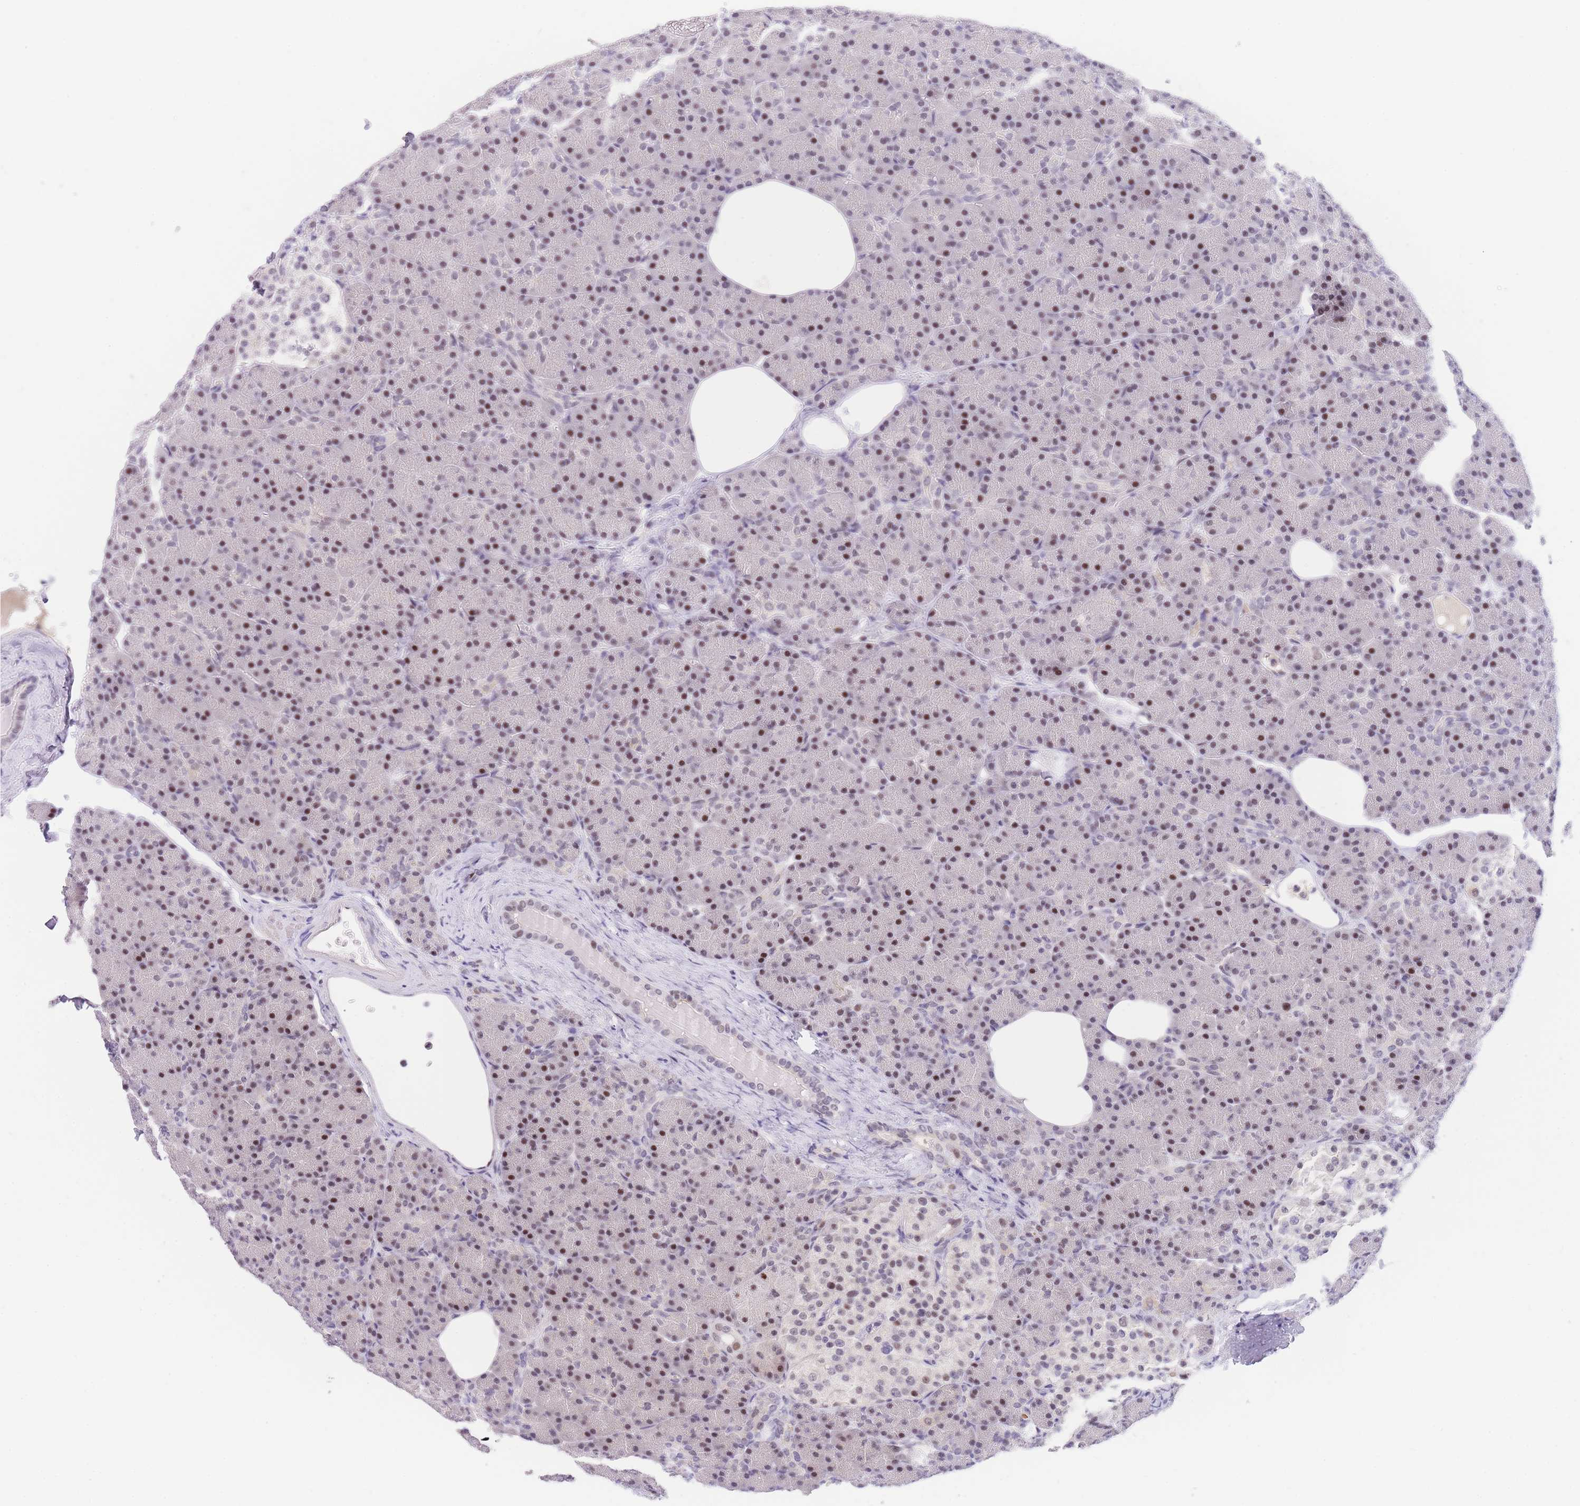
{"staining": {"intensity": "weak", "quantity": "25%-75%", "location": "nuclear"}, "tissue": "pancreas", "cell_type": "Exocrine glandular cells", "image_type": "normal", "snomed": [{"axis": "morphology", "description": "Normal tissue, NOS"}, {"axis": "topography", "description": "Pancreas"}], "caption": "Immunohistochemistry (IHC) staining of normal pancreas, which reveals low levels of weak nuclear staining in approximately 25%-75% of exocrine glandular cells indicating weak nuclear protein expression. The staining was performed using DAB (3,3'-diaminobenzidine) (brown) for protein detection and nuclei were counterstained in hematoxylin (blue).", "gene": "SLC35F2", "patient": {"sex": "female", "age": 43}}